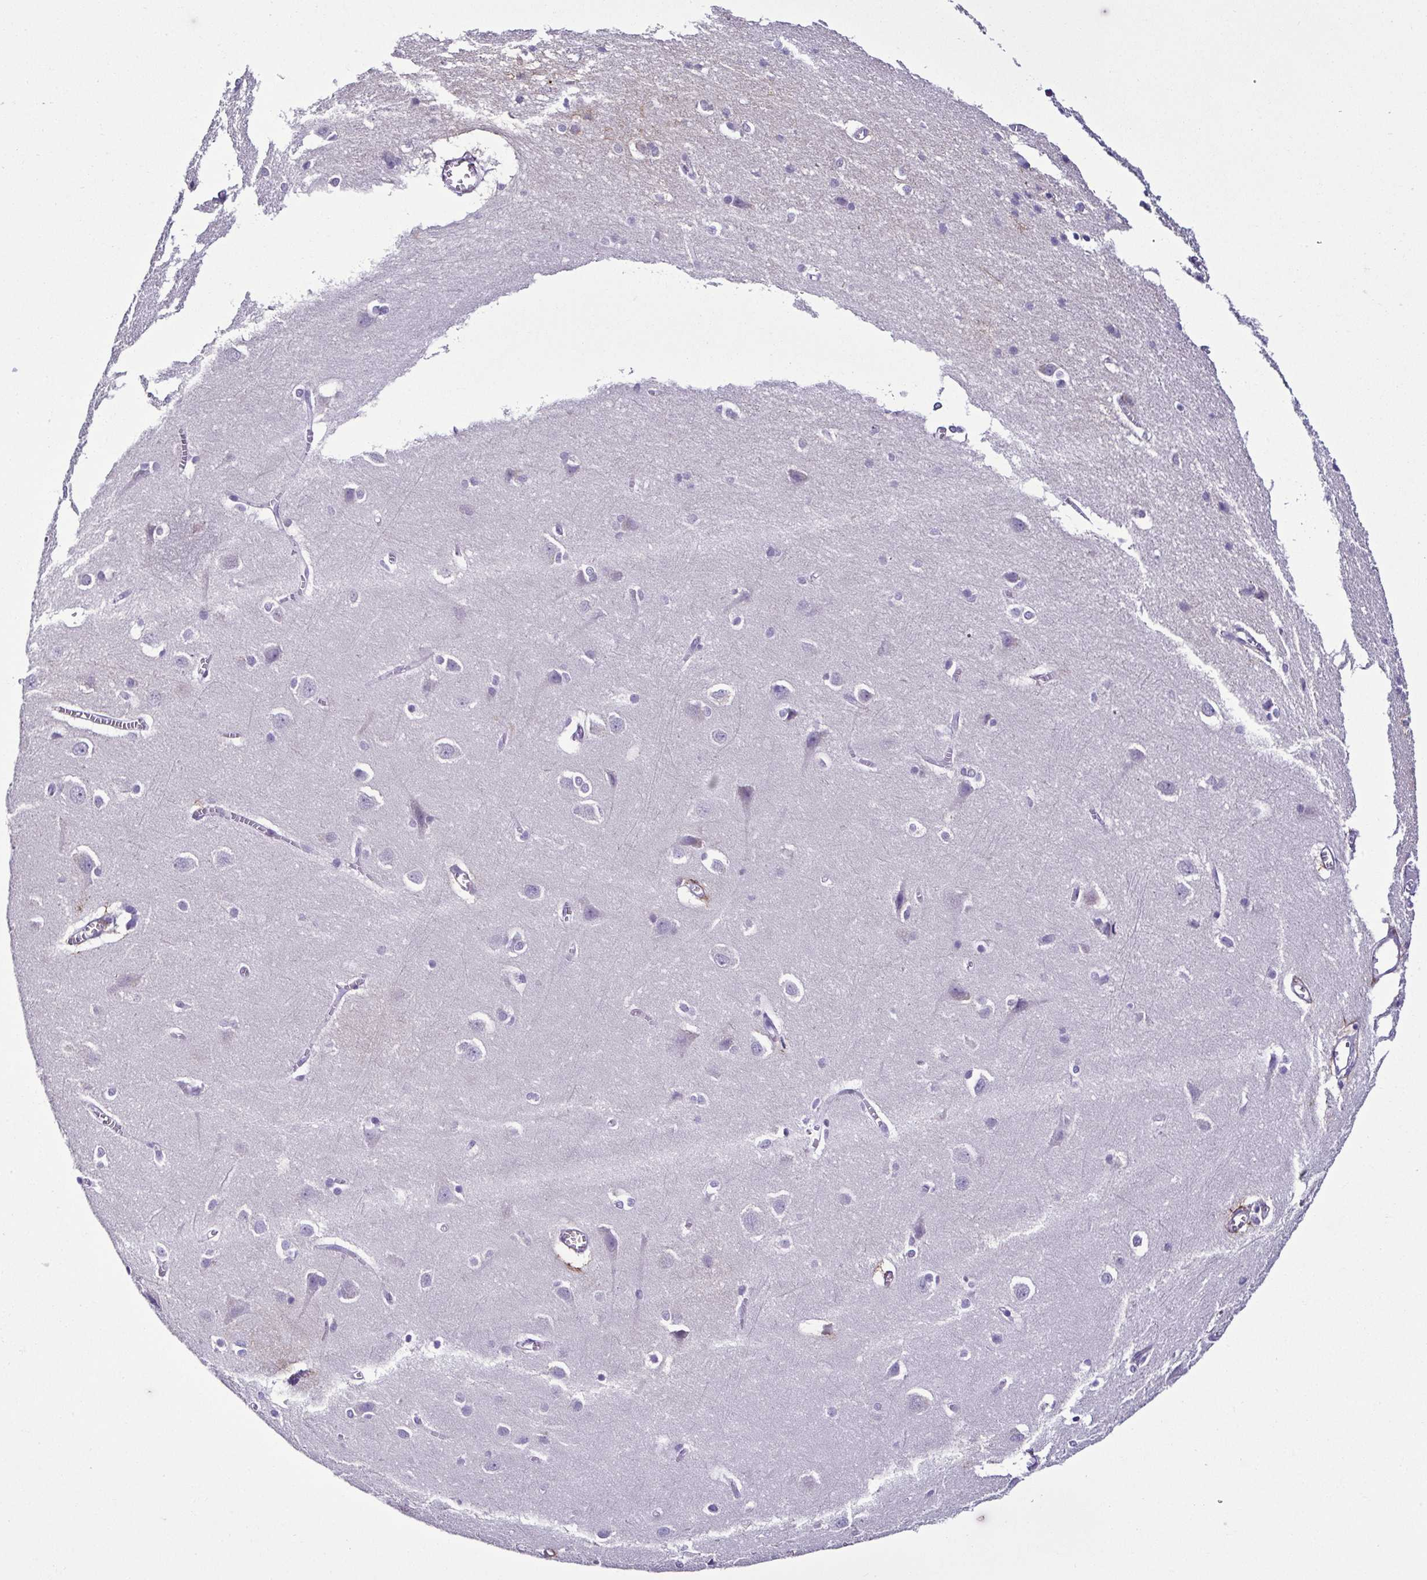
{"staining": {"intensity": "negative", "quantity": "none", "location": "none"}, "tissue": "cerebral cortex", "cell_type": "Endothelial cells", "image_type": "normal", "snomed": [{"axis": "morphology", "description": "Normal tissue, NOS"}, {"axis": "topography", "description": "Cerebral cortex"}], "caption": "High magnification brightfield microscopy of benign cerebral cortex stained with DAB (brown) and counterstained with hematoxylin (blue): endothelial cells show no significant staining. (Stains: DAB immunohistochemistry (IHC) with hematoxylin counter stain, Microscopy: brightfield microscopy at high magnification).", "gene": "SRL", "patient": {"sex": "male", "age": 37}}